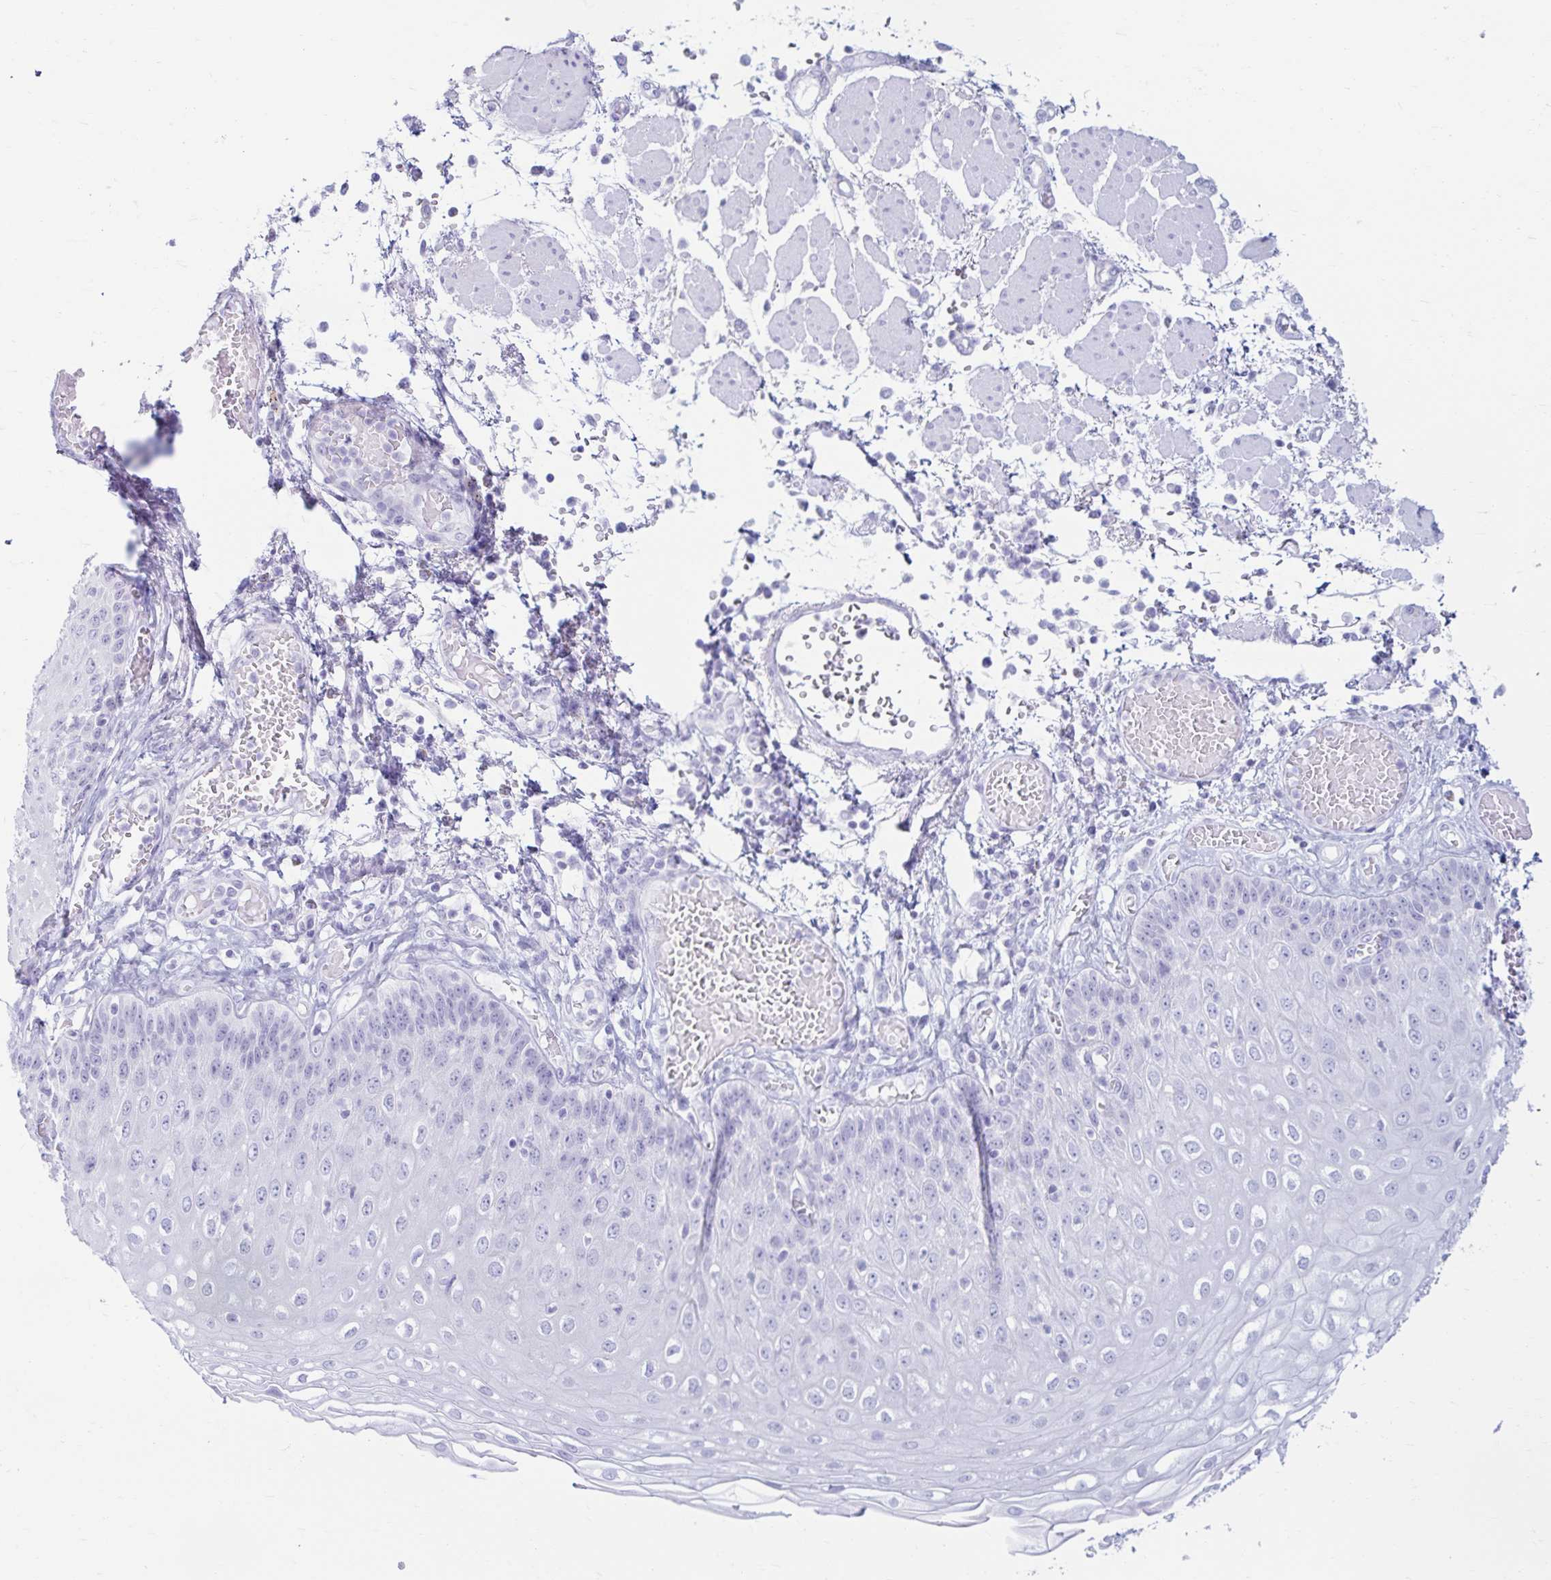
{"staining": {"intensity": "negative", "quantity": "none", "location": "none"}, "tissue": "esophagus", "cell_type": "Squamous epithelial cells", "image_type": "normal", "snomed": [{"axis": "morphology", "description": "Normal tissue, NOS"}, {"axis": "morphology", "description": "Adenocarcinoma, NOS"}, {"axis": "topography", "description": "Esophagus"}], "caption": "IHC photomicrograph of normal esophagus: human esophagus stained with DAB demonstrates no significant protein positivity in squamous epithelial cells. (Brightfield microscopy of DAB immunohistochemistry at high magnification).", "gene": "ERICH6", "patient": {"sex": "male", "age": 81}}